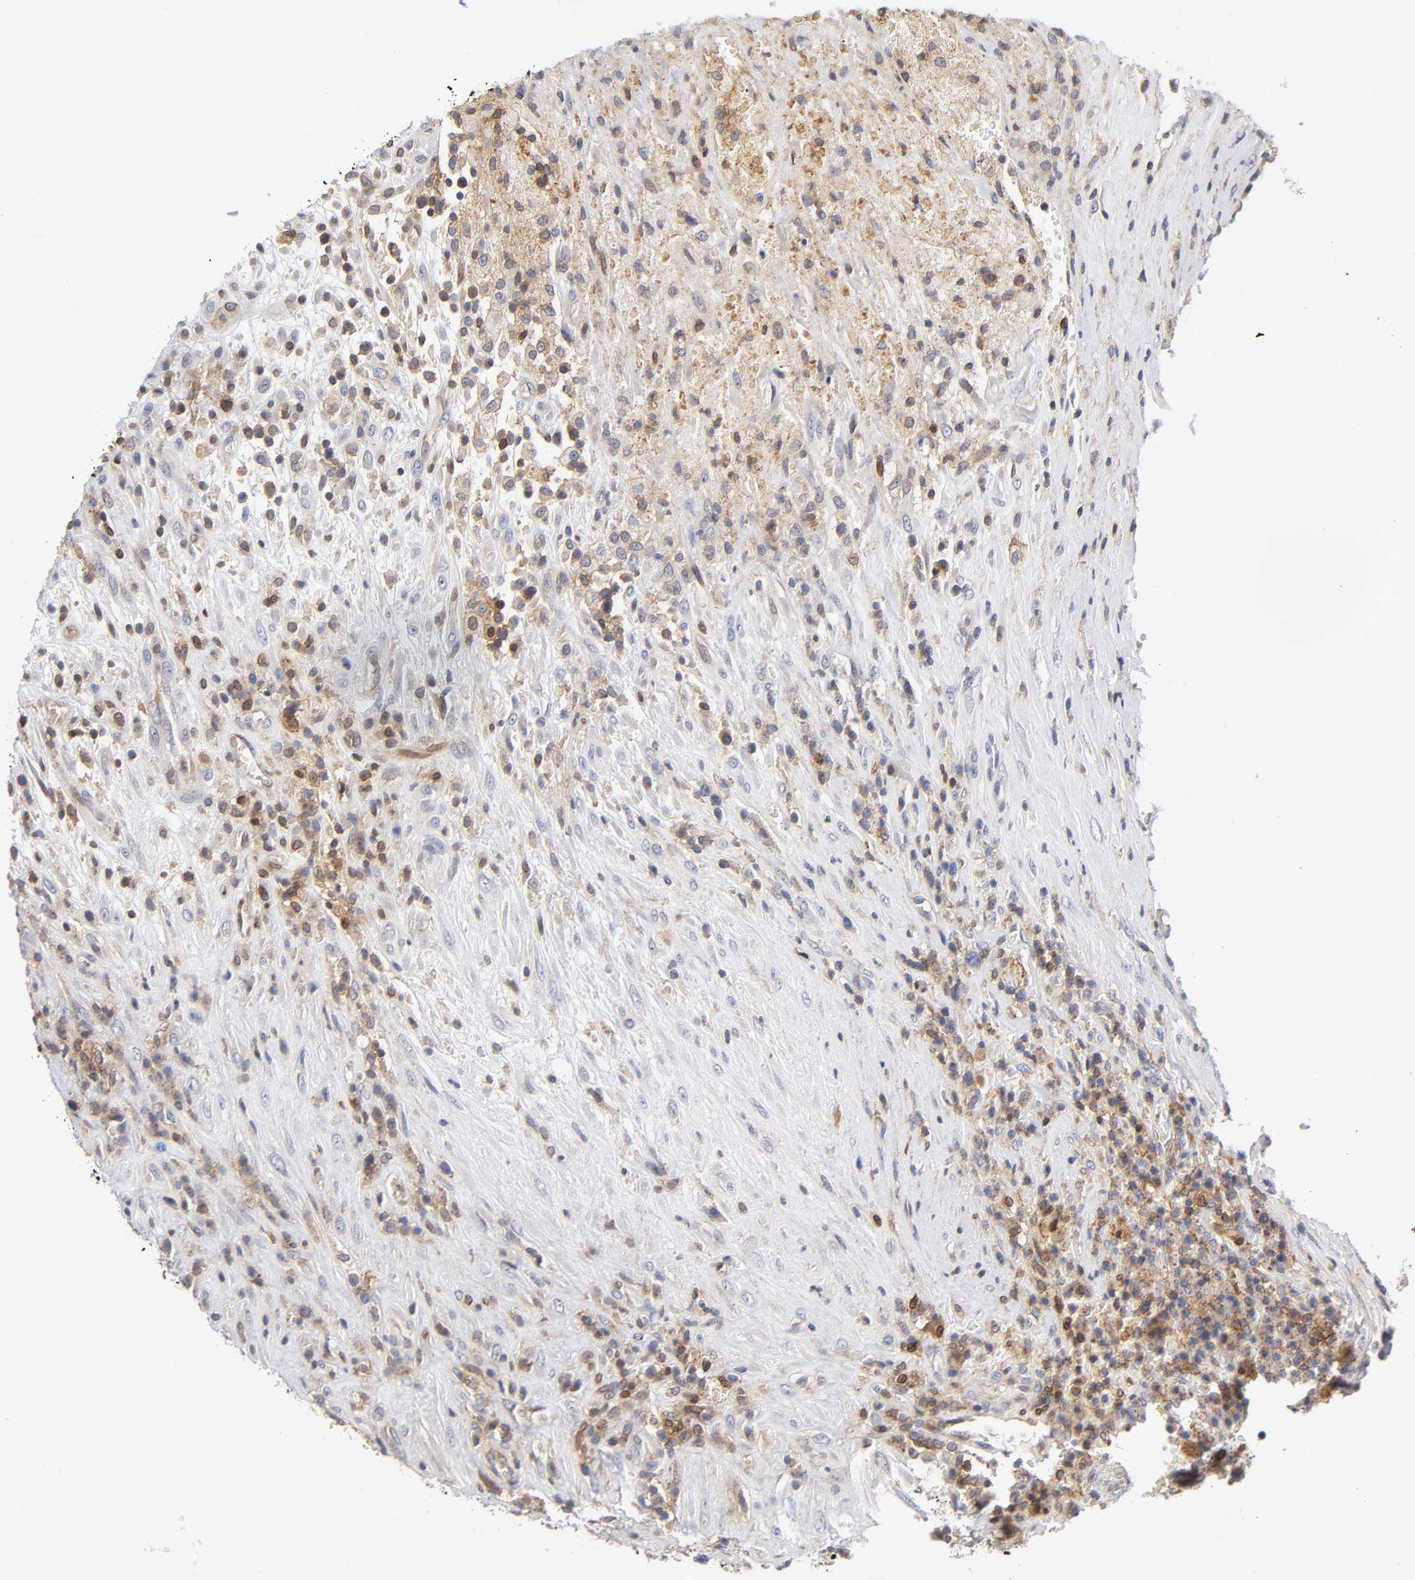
{"staining": {"intensity": "moderate", "quantity": "25%-75%", "location": "cytoplasmic/membranous"}, "tissue": "testis cancer", "cell_type": "Tumor cells", "image_type": "cancer", "snomed": [{"axis": "morphology", "description": "Necrosis, NOS"}, {"axis": "morphology", "description": "Carcinoma, Embryonal, NOS"}, {"axis": "topography", "description": "Testis"}], "caption": "This is an image of immunohistochemistry staining of testis cancer (embryonal carcinoma), which shows moderate expression in the cytoplasmic/membranous of tumor cells.", "gene": "ANXA7", "patient": {"sex": "male", "age": 19}}